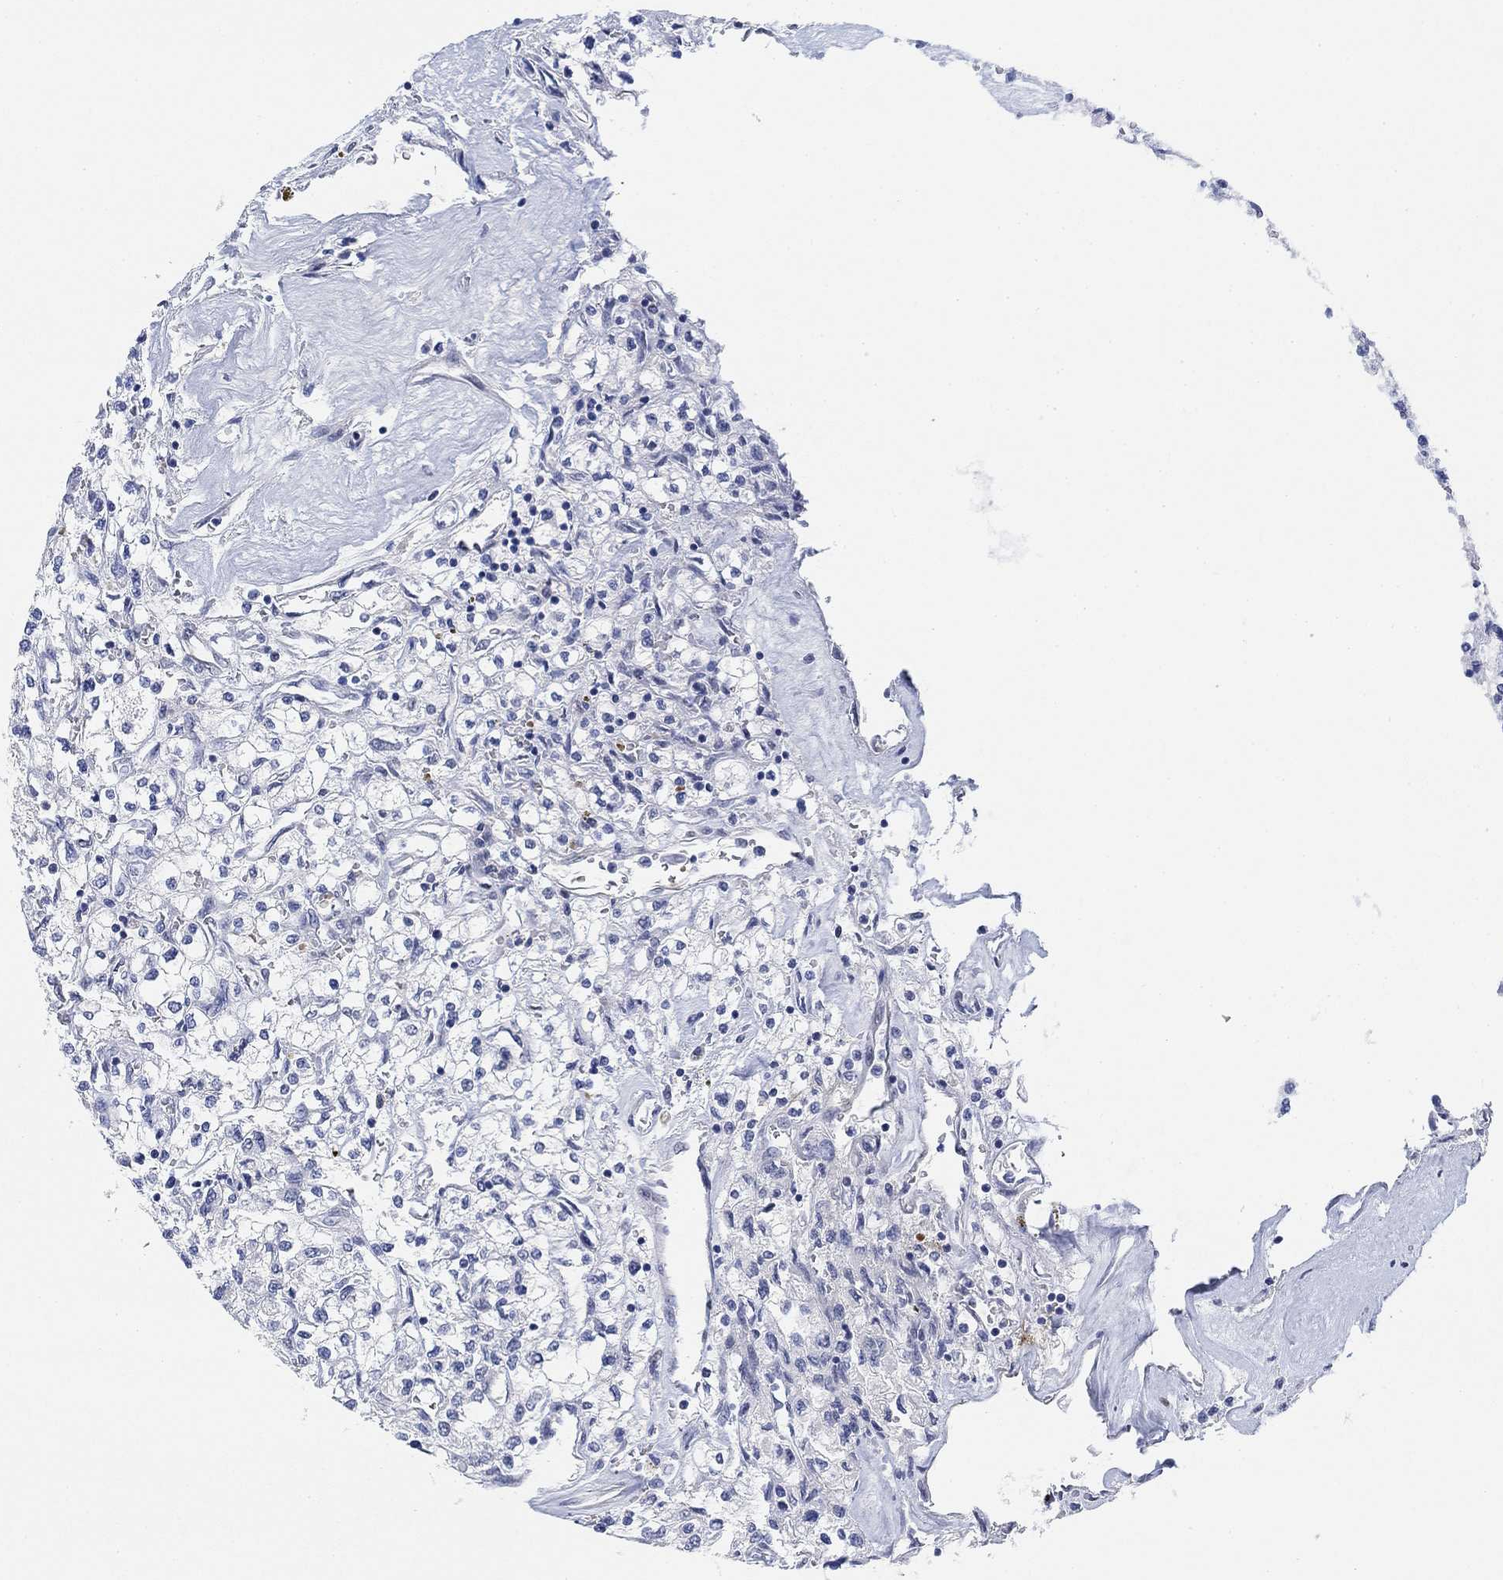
{"staining": {"intensity": "negative", "quantity": "none", "location": "none"}, "tissue": "renal cancer", "cell_type": "Tumor cells", "image_type": "cancer", "snomed": [{"axis": "morphology", "description": "Adenocarcinoma, NOS"}, {"axis": "topography", "description": "Kidney"}], "caption": "Tumor cells show no significant protein staining in renal adenocarcinoma.", "gene": "PAX6", "patient": {"sex": "male", "age": 80}}